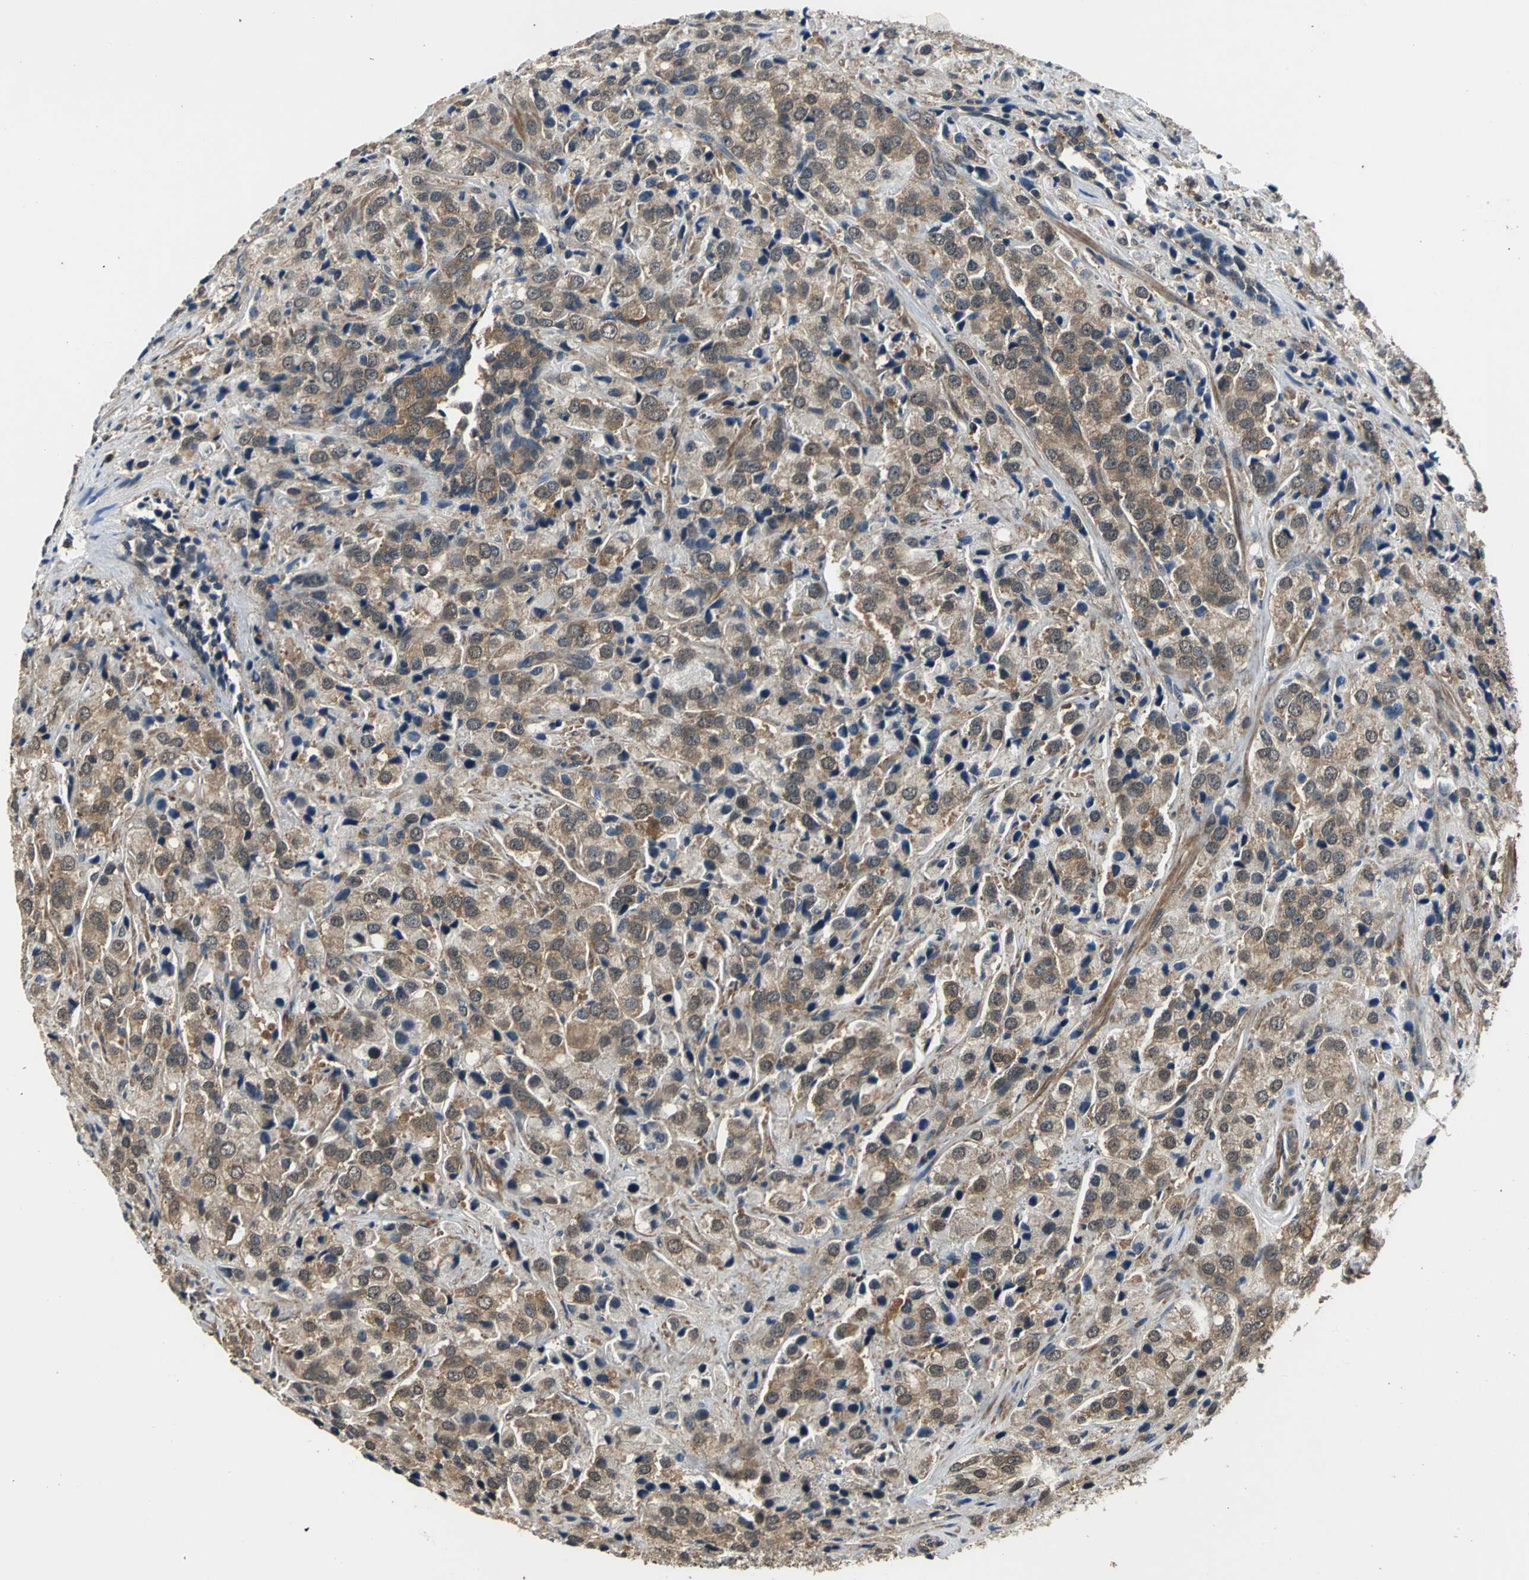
{"staining": {"intensity": "moderate", "quantity": ">75%", "location": "cytoplasmic/membranous"}, "tissue": "prostate cancer", "cell_type": "Tumor cells", "image_type": "cancer", "snomed": [{"axis": "morphology", "description": "Adenocarcinoma, High grade"}, {"axis": "topography", "description": "Prostate"}], "caption": "Tumor cells display medium levels of moderate cytoplasmic/membranous positivity in approximately >75% of cells in human high-grade adenocarcinoma (prostate). (DAB (3,3'-diaminobenzidine) IHC with brightfield microscopy, high magnification).", "gene": "EIF2B2", "patient": {"sex": "male", "age": 70}}